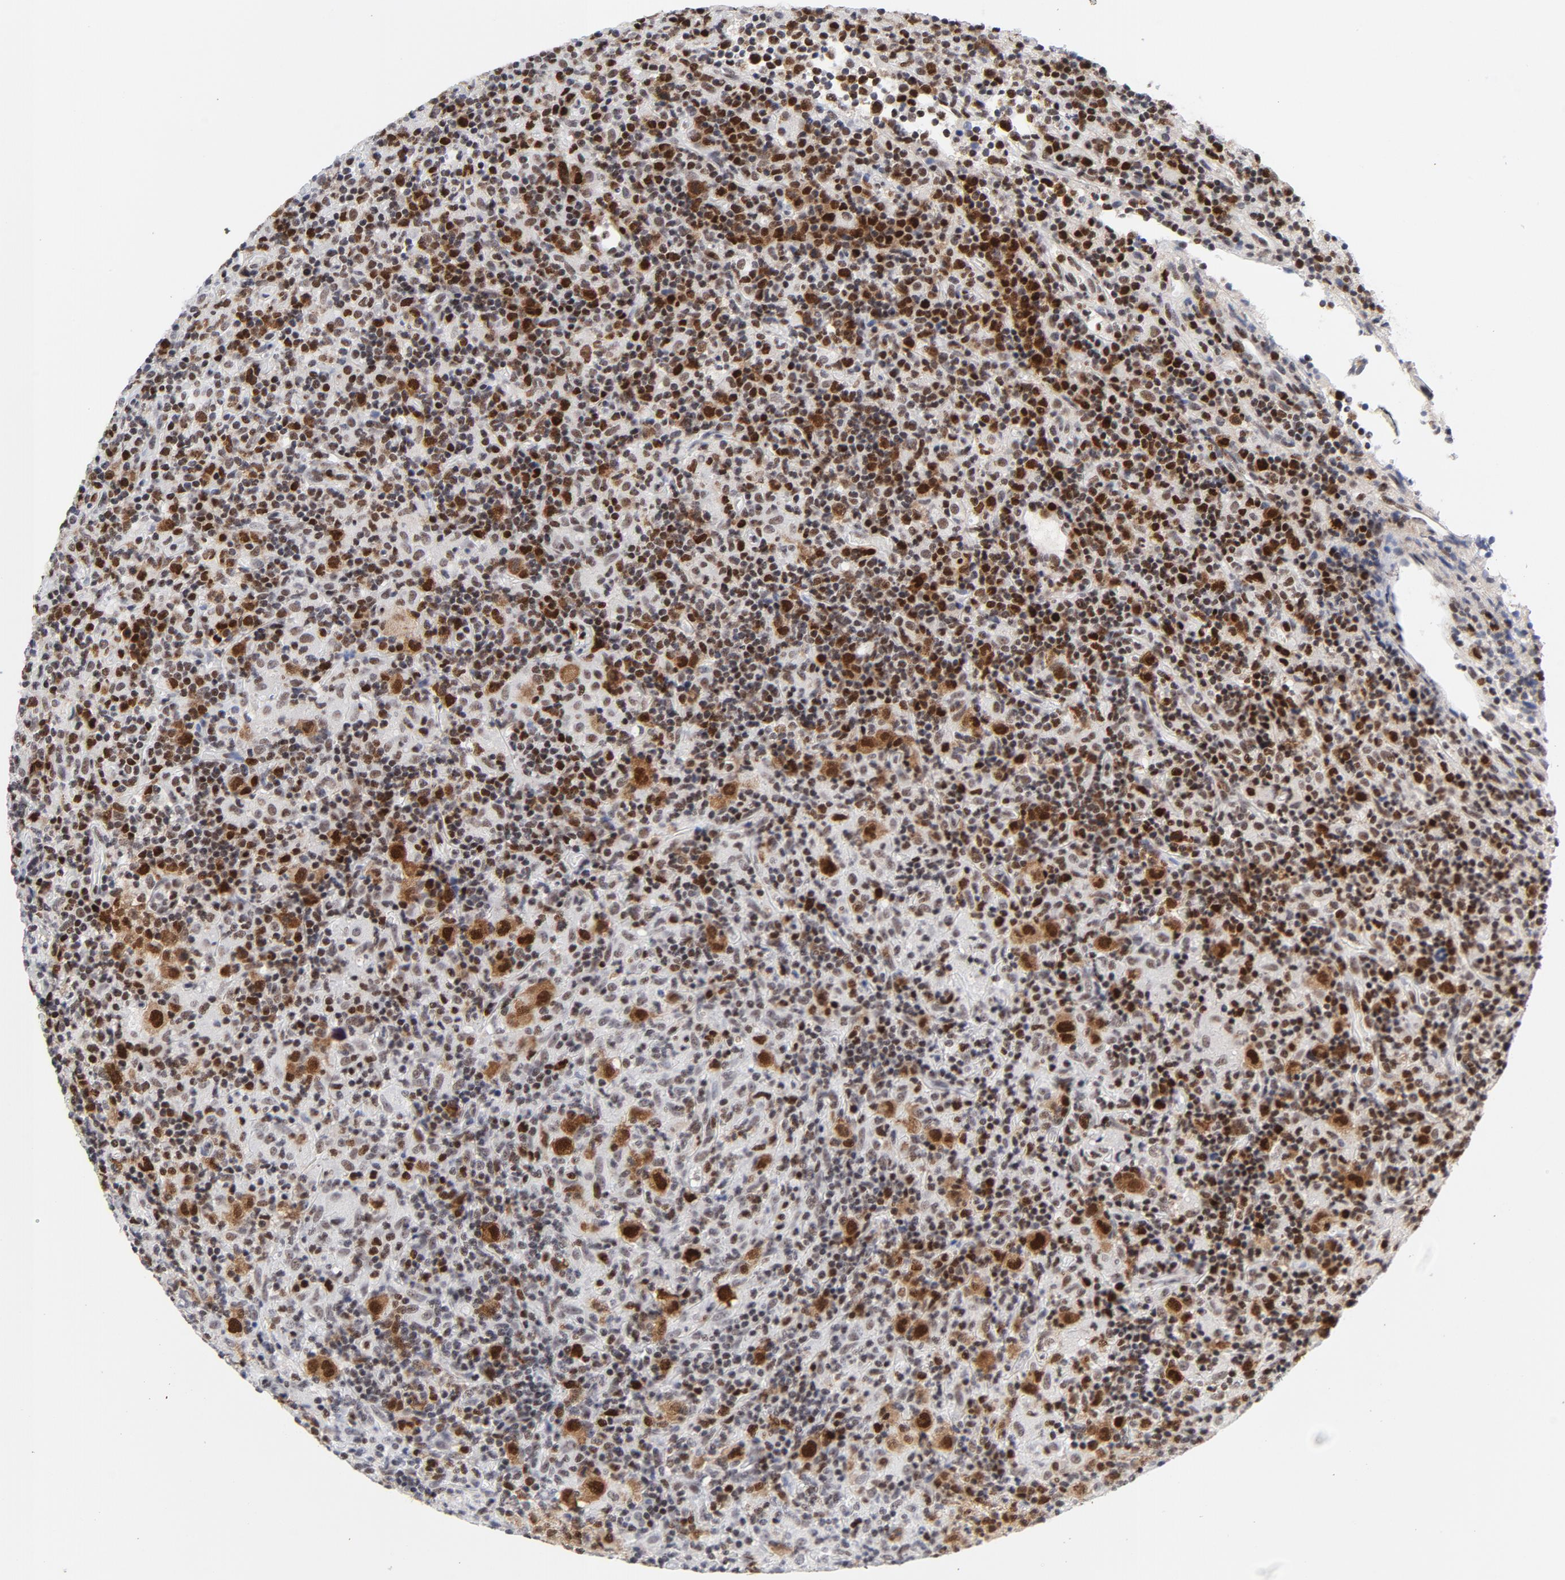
{"staining": {"intensity": "moderate", "quantity": "25%-75%", "location": "nuclear"}, "tissue": "lymphoma", "cell_type": "Tumor cells", "image_type": "cancer", "snomed": [{"axis": "morphology", "description": "Hodgkin's disease, NOS"}, {"axis": "topography", "description": "Lymph node"}], "caption": "High-power microscopy captured an IHC photomicrograph of lymphoma, revealing moderate nuclear expression in approximately 25%-75% of tumor cells. The protein is stained brown, and the nuclei are stained in blue (DAB (3,3'-diaminobenzidine) IHC with brightfield microscopy, high magnification).", "gene": "RFC4", "patient": {"sex": "male", "age": 65}}